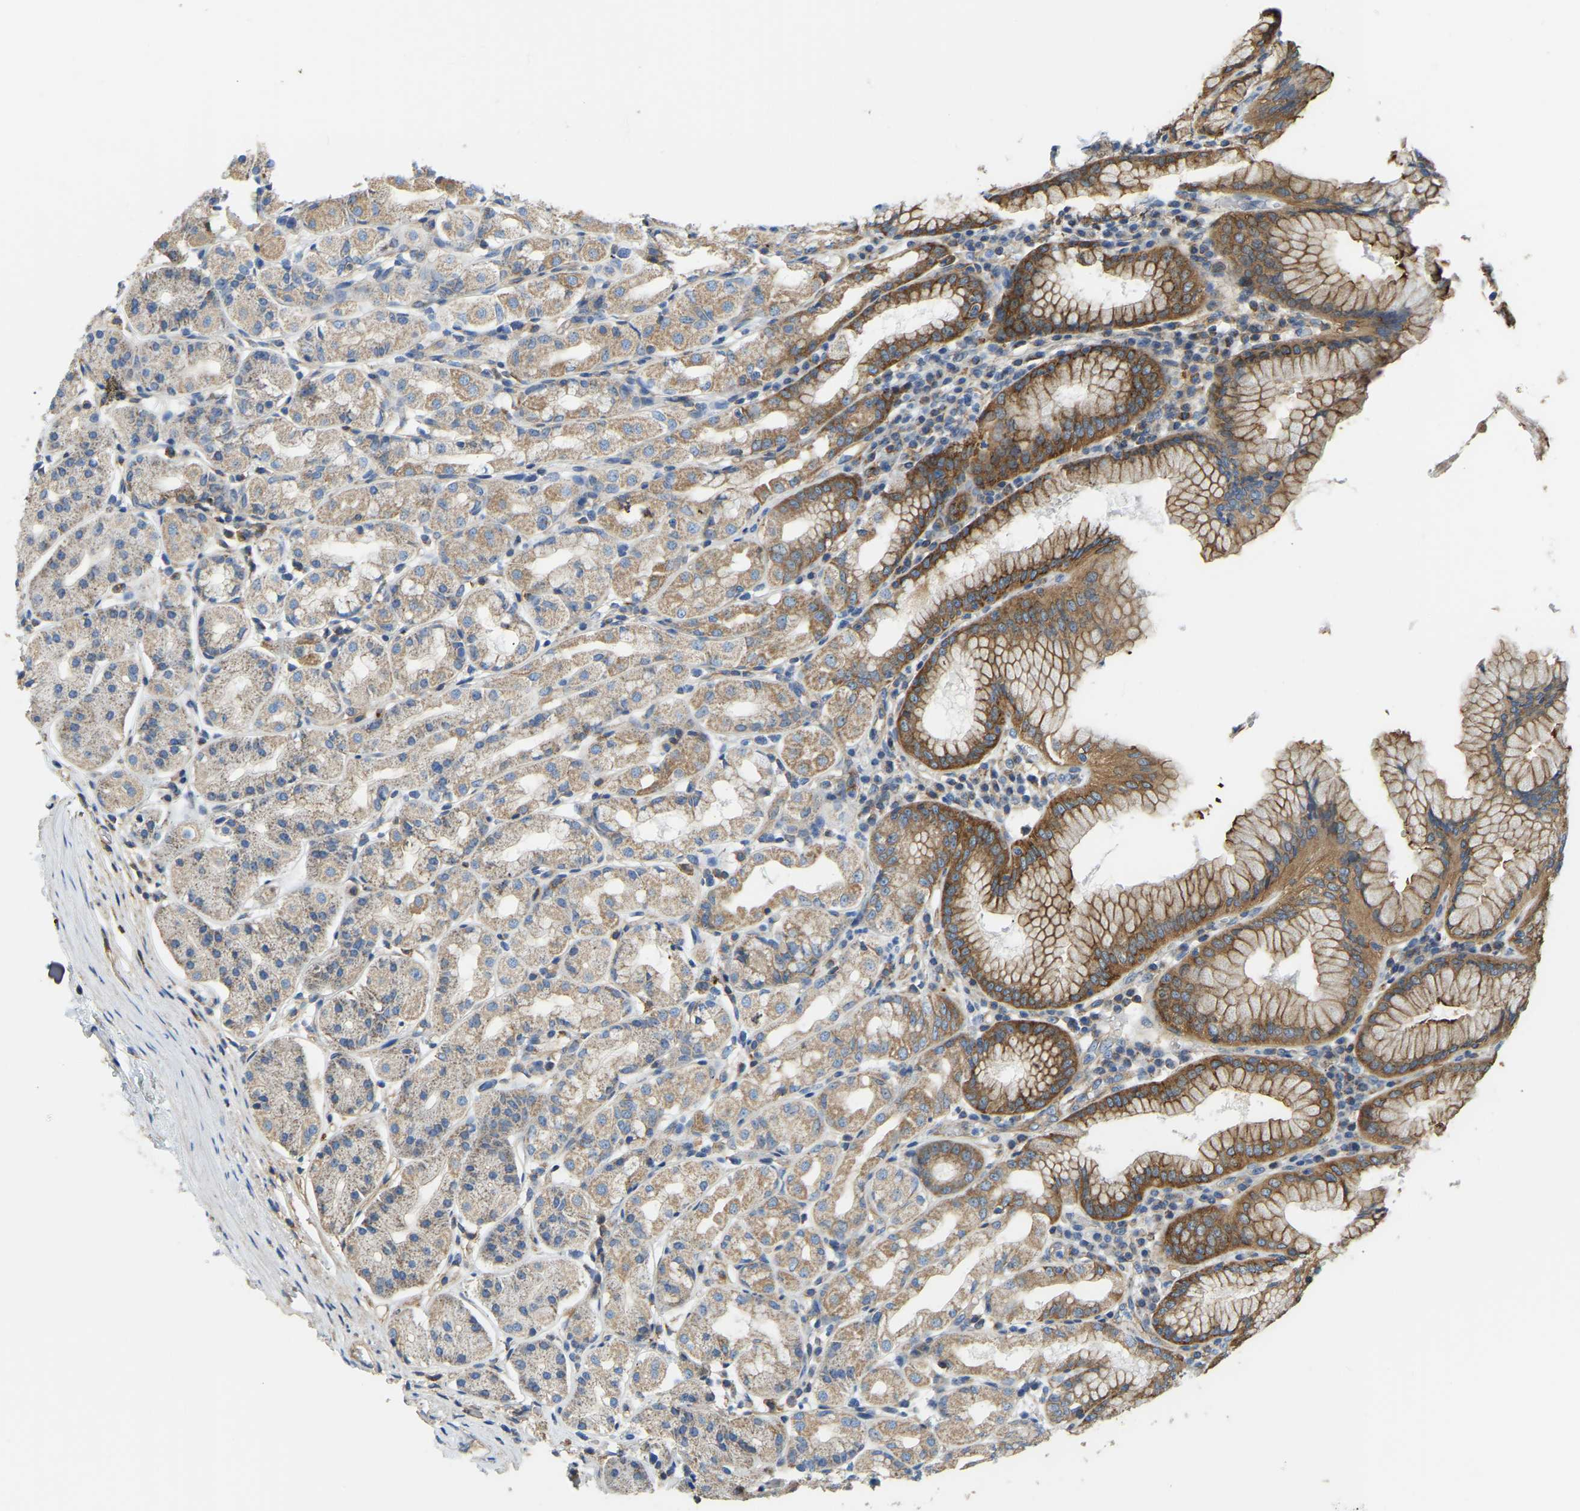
{"staining": {"intensity": "moderate", "quantity": ">75%", "location": "cytoplasmic/membranous"}, "tissue": "stomach", "cell_type": "Glandular cells", "image_type": "normal", "snomed": [{"axis": "morphology", "description": "Normal tissue, NOS"}, {"axis": "topography", "description": "Stomach"}, {"axis": "topography", "description": "Stomach, lower"}], "caption": "This photomicrograph demonstrates normal stomach stained with IHC to label a protein in brown. The cytoplasmic/membranous of glandular cells show moderate positivity for the protein. Nuclei are counter-stained blue.", "gene": "AHNAK", "patient": {"sex": "female", "age": 56}}